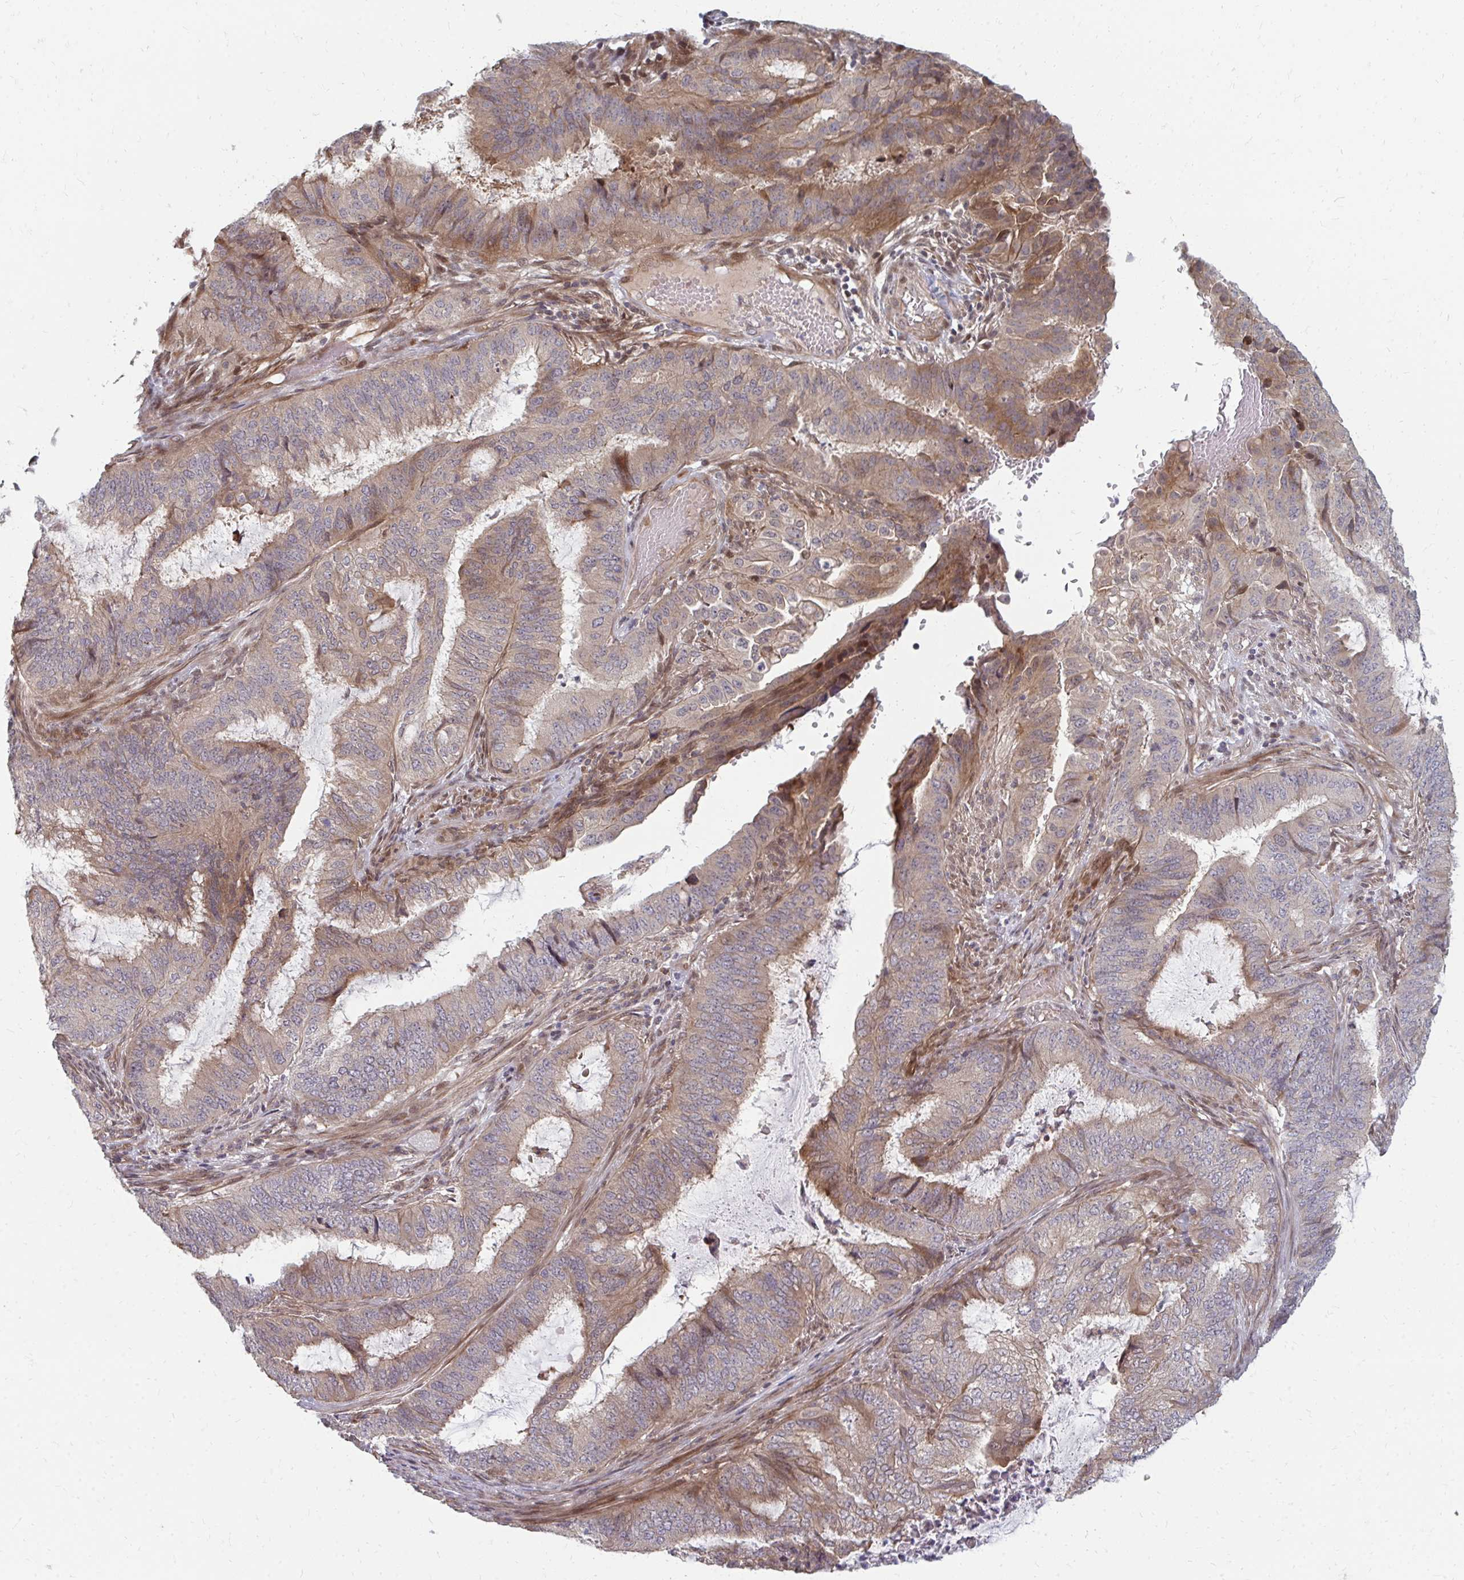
{"staining": {"intensity": "moderate", "quantity": "25%-75%", "location": "cytoplasmic/membranous"}, "tissue": "endometrial cancer", "cell_type": "Tumor cells", "image_type": "cancer", "snomed": [{"axis": "morphology", "description": "Adenocarcinoma, NOS"}, {"axis": "topography", "description": "Endometrium"}], "caption": "Immunohistochemical staining of endometrial adenocarcinoma shows medium levels of moderate cytoplasmic/membranous staining in about 25%-75% of tumor cells. The protein of interest is stained brown, and the nuclei are stained in blue (DAB (3,3'-diaminobenzidine) IHC with brightfield microscopy, high magnification).", "gene": "ZNF285", "patient": {"sex": "female", "age": 51}}